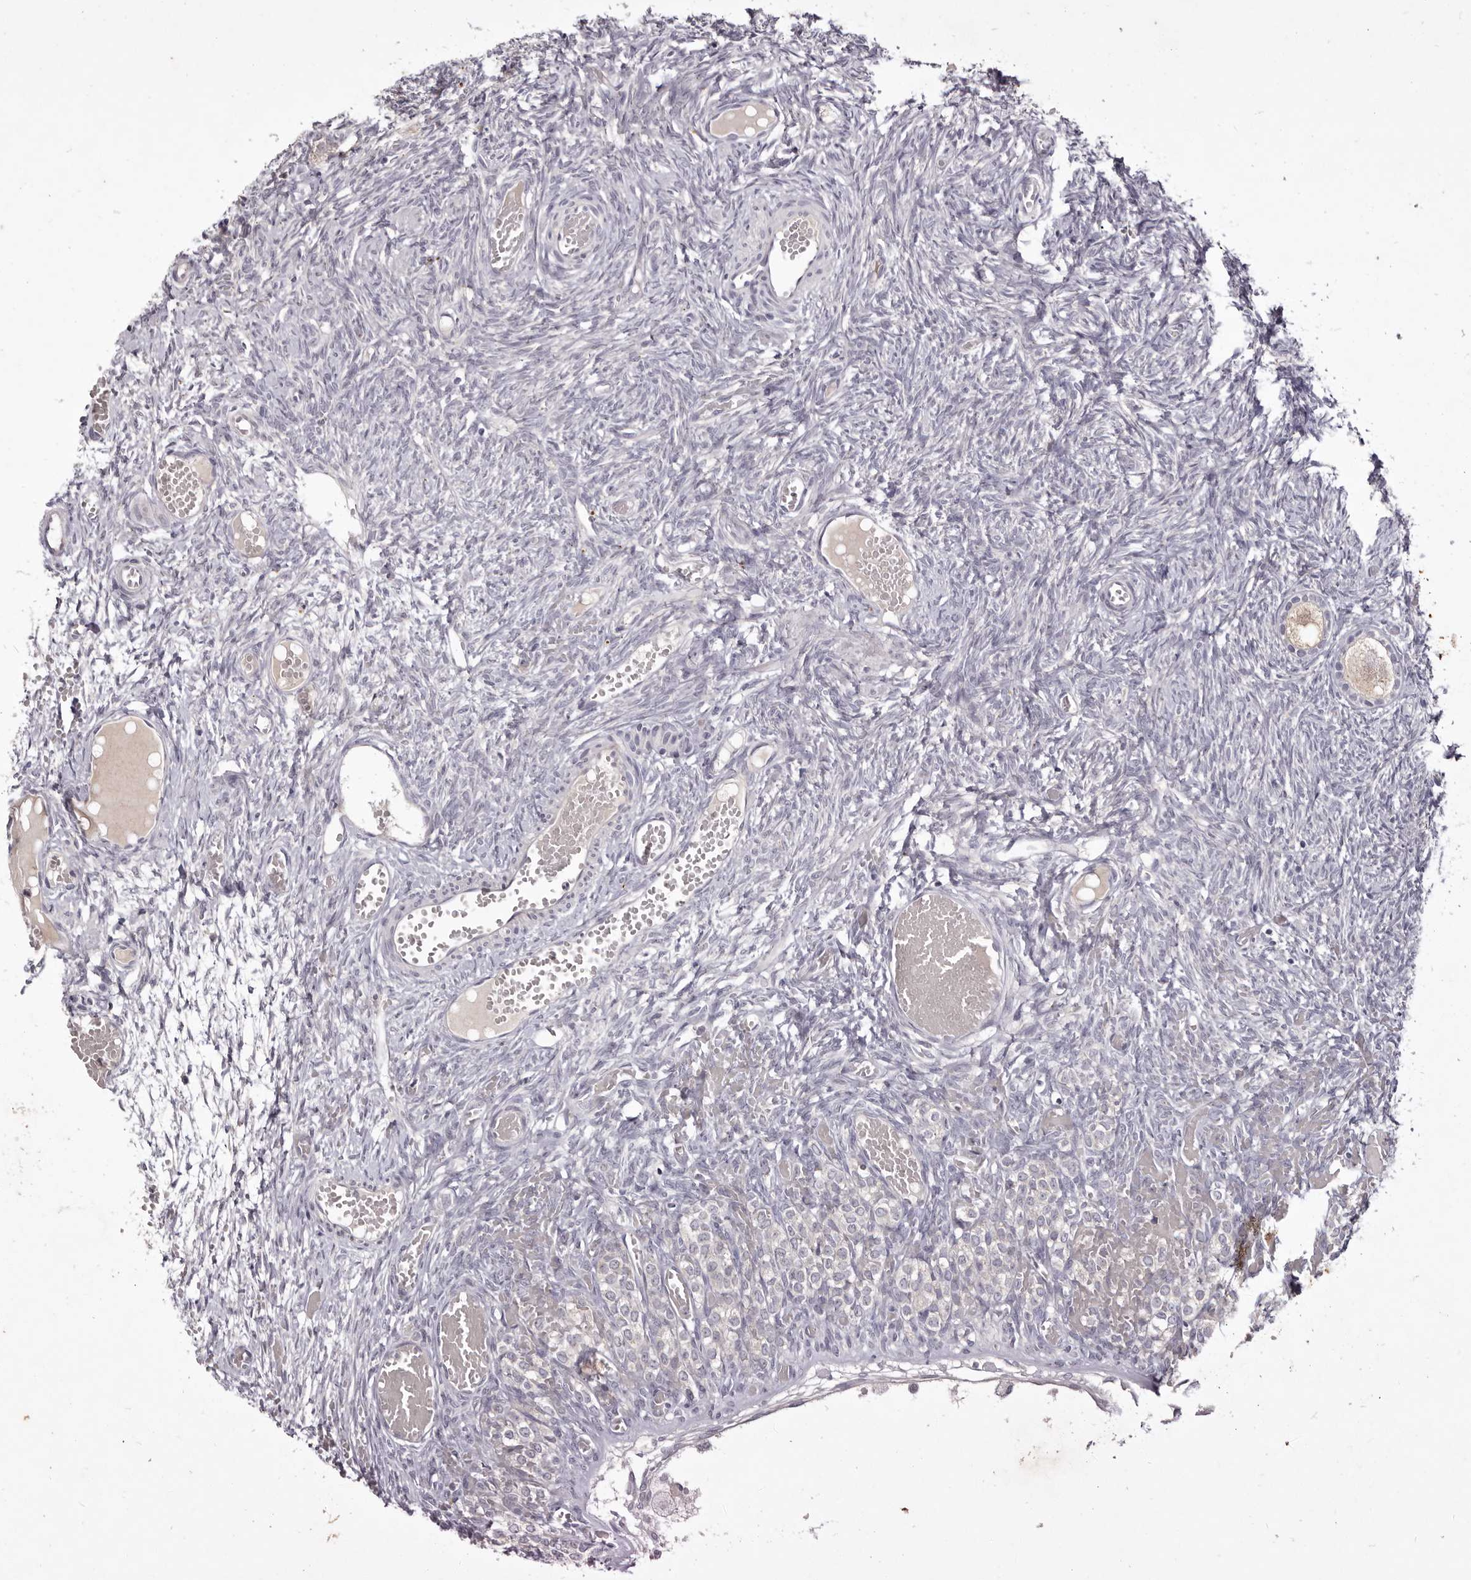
{"staining": {"intensity": "negative", "quantity": "none", "location": "none"}, "tissue": "ovary", "cell_type": "Follicle cells", "image_type": "normal", "snomed": [{"axis": "morphology", "description": "Adenocarcinoma, NOS"}, {"axis": "topography", "description": "Endometrium"}], "caption": "DAB immunohistochemical staining of benign human ovary exhibits no significant staining in follicle cells. Brightfield microscopy of IHC stained with DAB (brown) and hematoxylin (blue), captured at high magnification.", "gene": "GARNL3", "patient": {"sex": "female", "age": 32}}